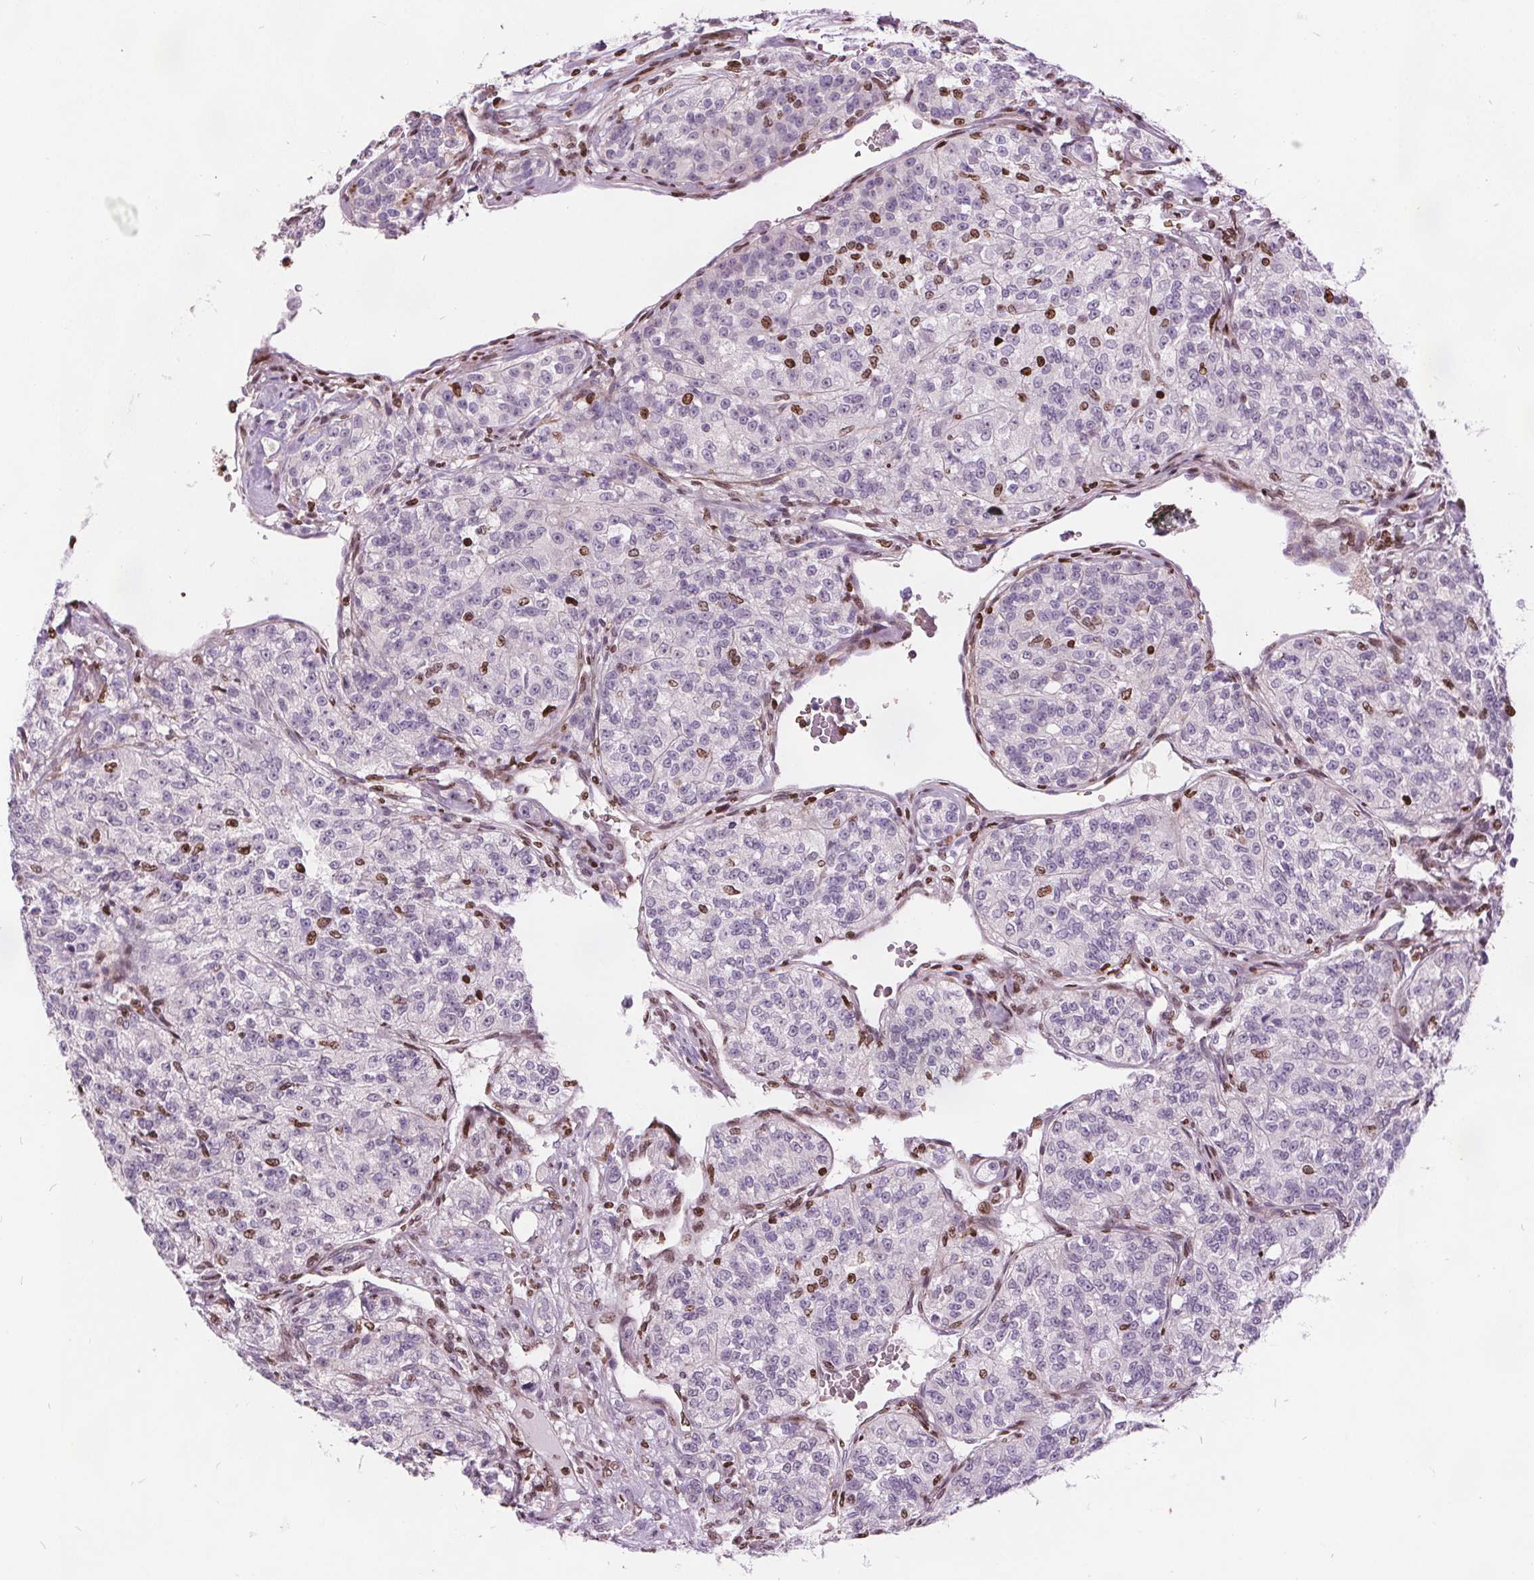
{"staining": {"intensity": "negative", "quantity": "none", "location": "none"}, "tissue": "renal cancer", "cell_type": "Tumor cells", "image_type": "cancer", "snomed": [{"axis": "morphology", "description": "Adenocarcinoma, NOS"}, {"axis": "topography", "description": "Kidney"}], "caption": "Immunohistochemistry (IHC) image of human adenocarcinoma (renal) stained for a protein (brown), which reveals no staining in tumor cells. (DAB IHC visualized using brightfield microscopy, high magnification).", "gene": "ISLR2", "patient": {"sex": "female", "age": 63}}